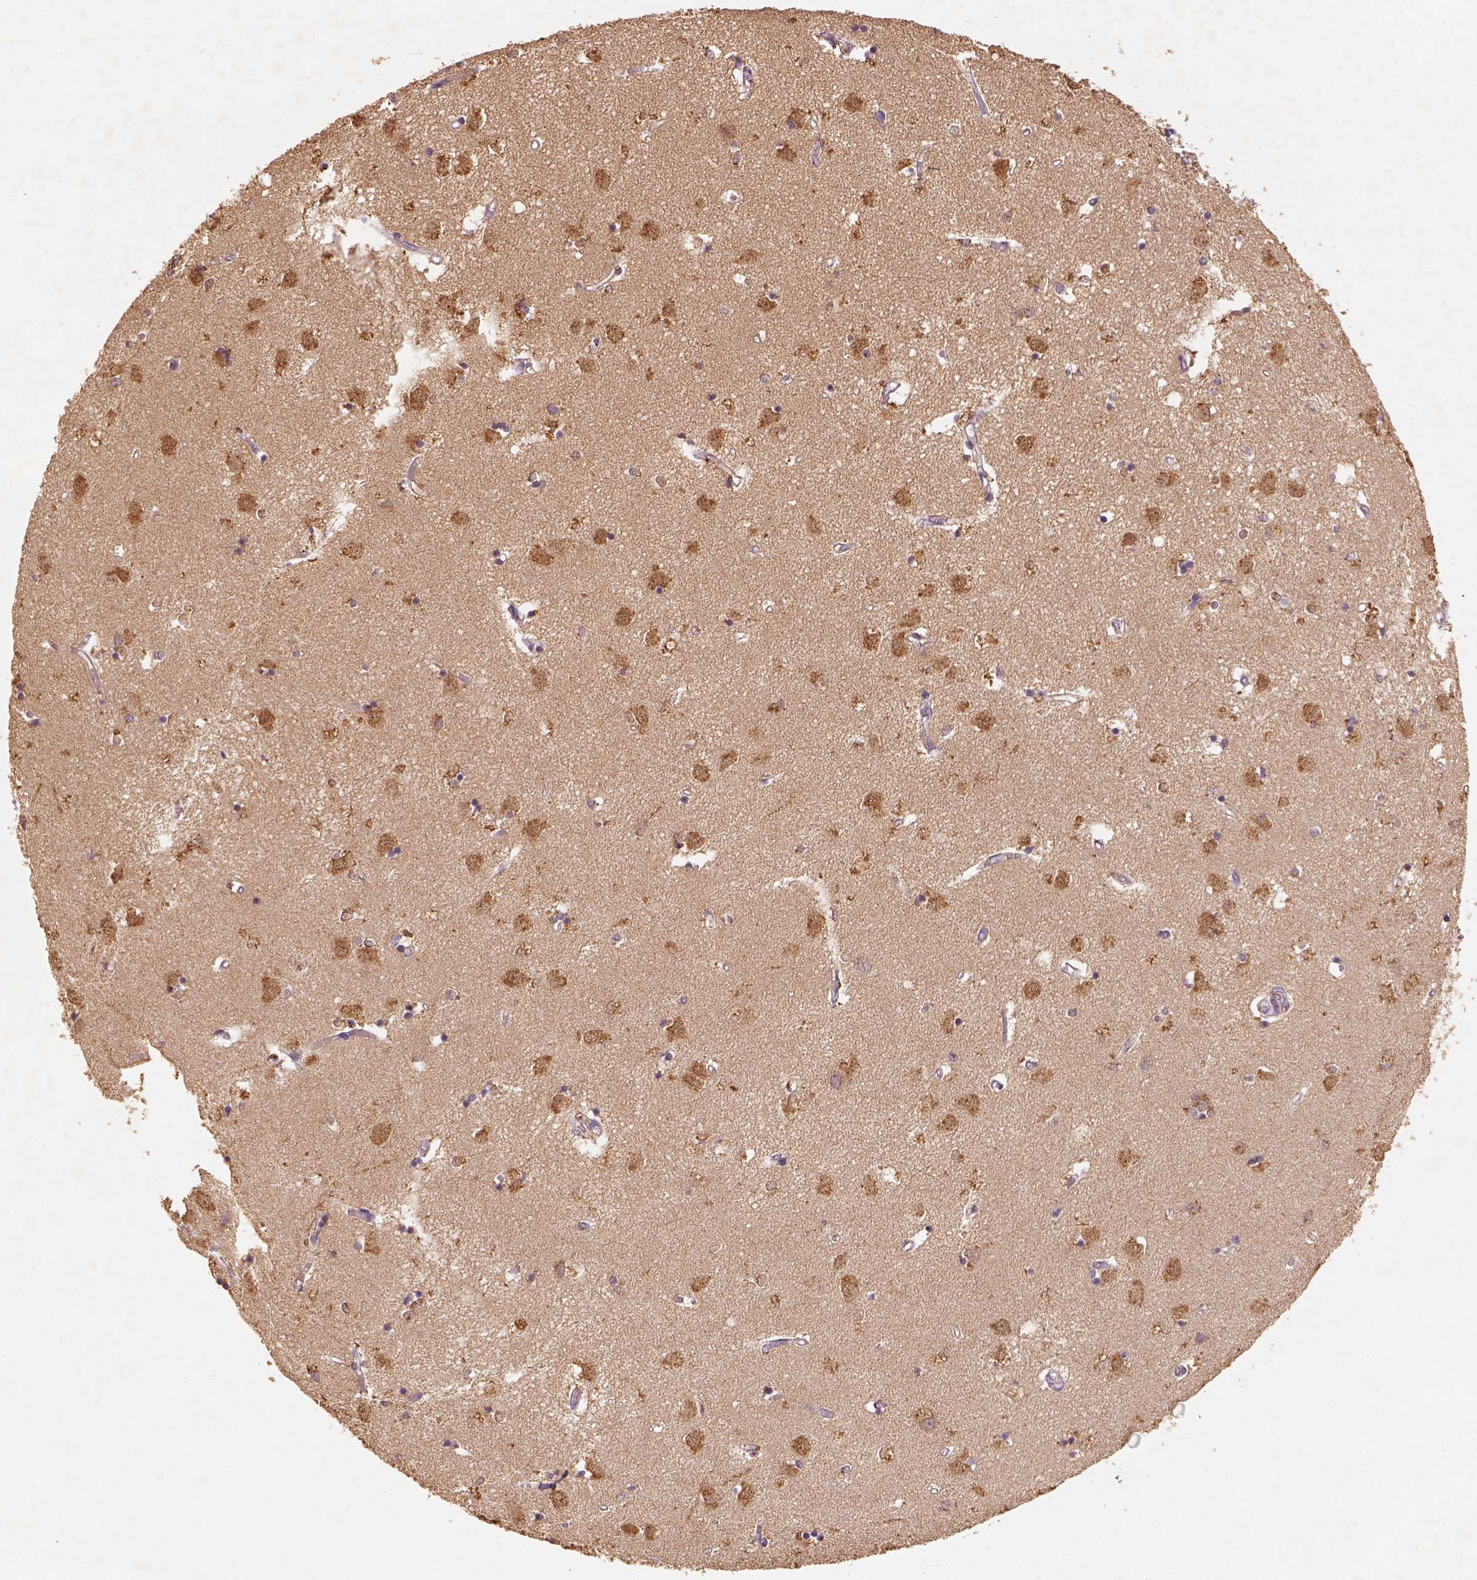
{"staining": {"intensity": "moderate", "quantity": "<25%", "location": "cytoplasmic/membranous"}, "tissue": "caudate", "cell_type": "Glial cells", "image_type": "normal", "snomed": [{"axis": "morphology", "description": "Normal tissue, NOS"}, {"axis": "topography", "description": "Lateral ventricle wall"}], "caption": "This micrograph reveals immunohistochemistry staining of normal caudate, with low moderate cytoplasmic/membranous positivity in about <25% of glial cells.", "gene": "AP2B1", "patient": {"sex": "male", "age": 54}}